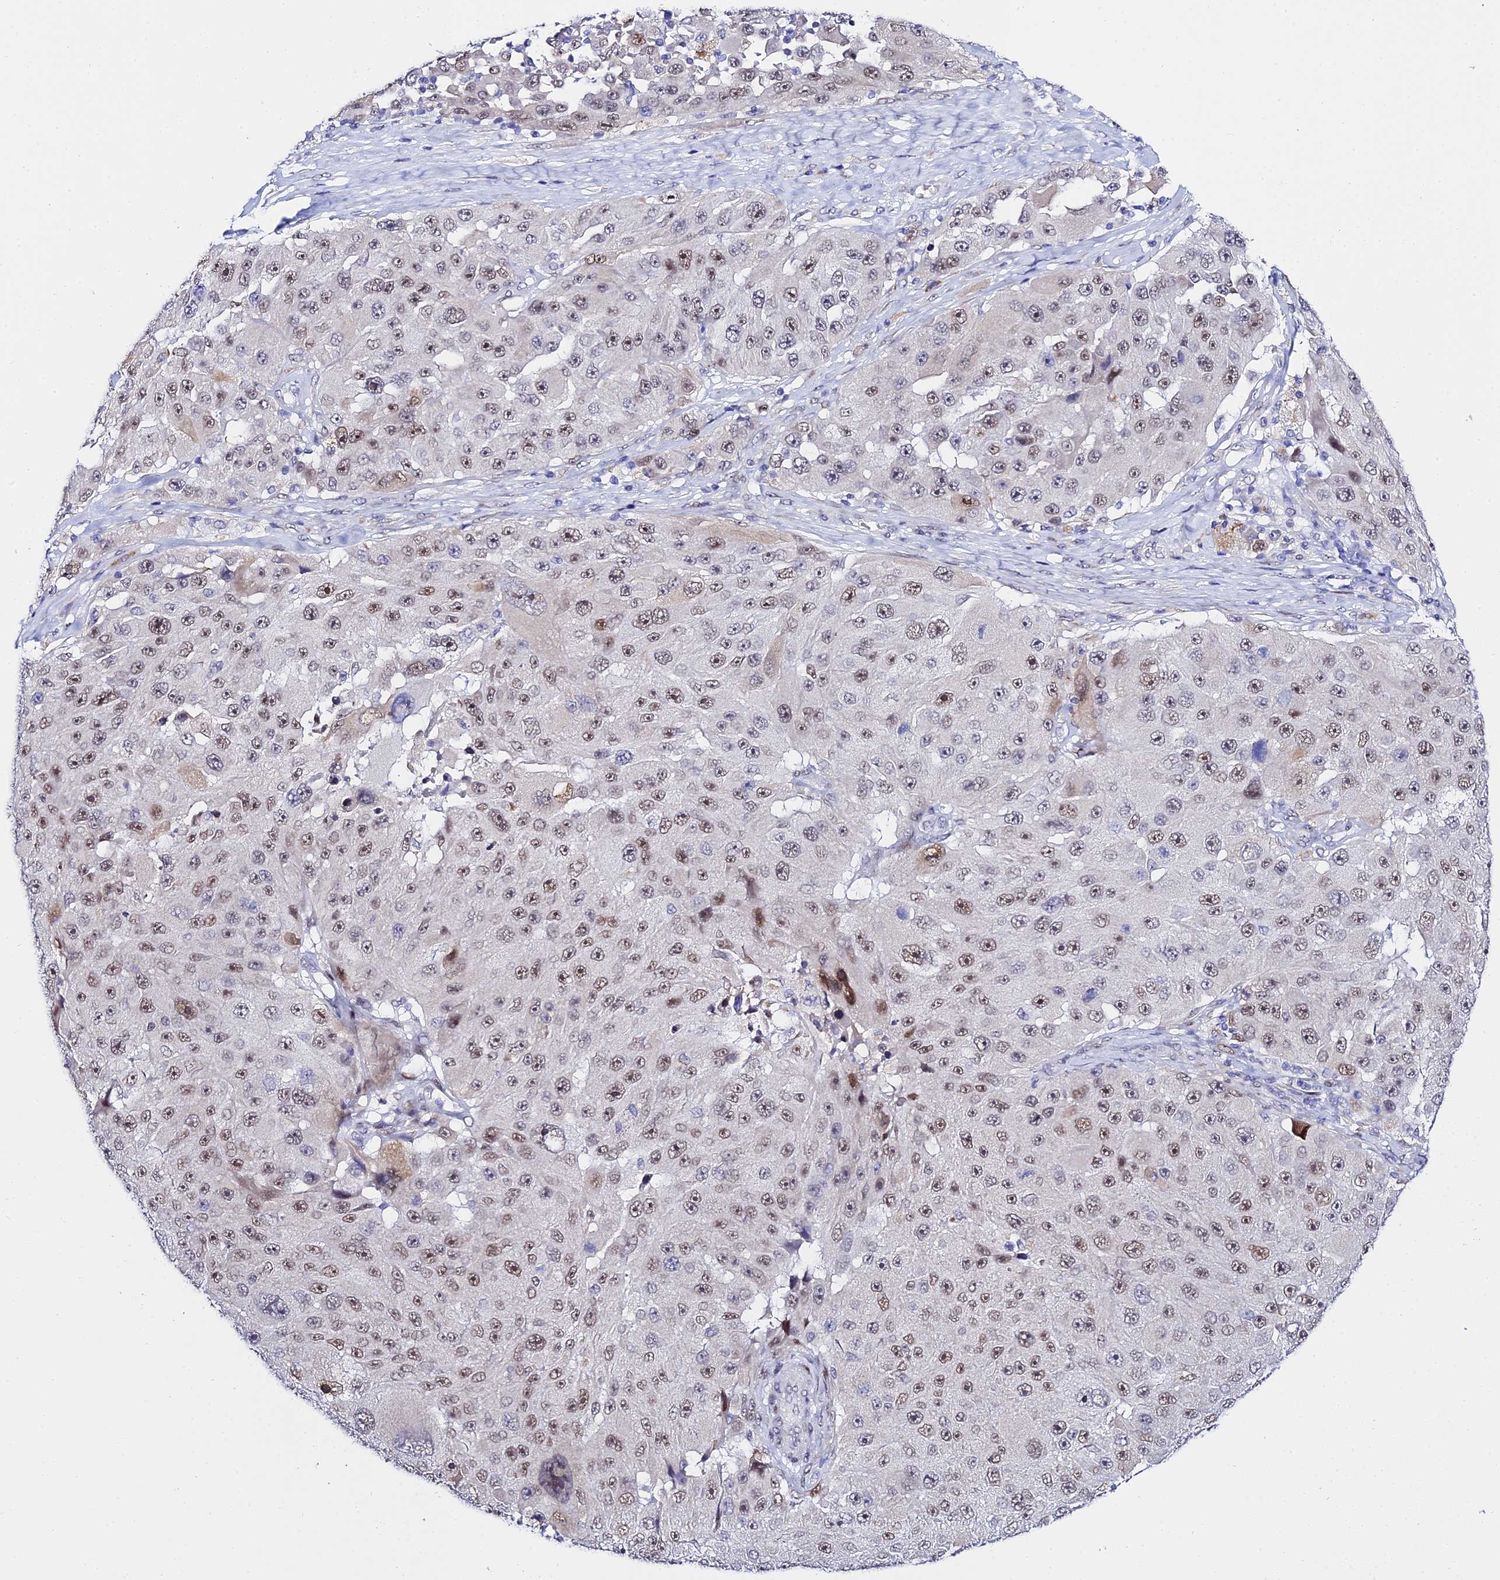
{"staining": {"intensity": "moderate", "quantity": ">75%", "location": "nuclear"}, "tissue": "melanoma", "cell_type": "Tumor cells", "image_type": "cancer", "snomed": [{"axis": "morphology", "description": "Malignant melanoma, Metastatic site"}, {"axis": "topography", "description": "Lymph node"}], "caption": "Moderate nuclear positivity for a protein is appreciated in about >75% of tumor cells of melanoma using IHC.", "gene": "POFUT2", "patient": {"sex": "male", "age": 62}}